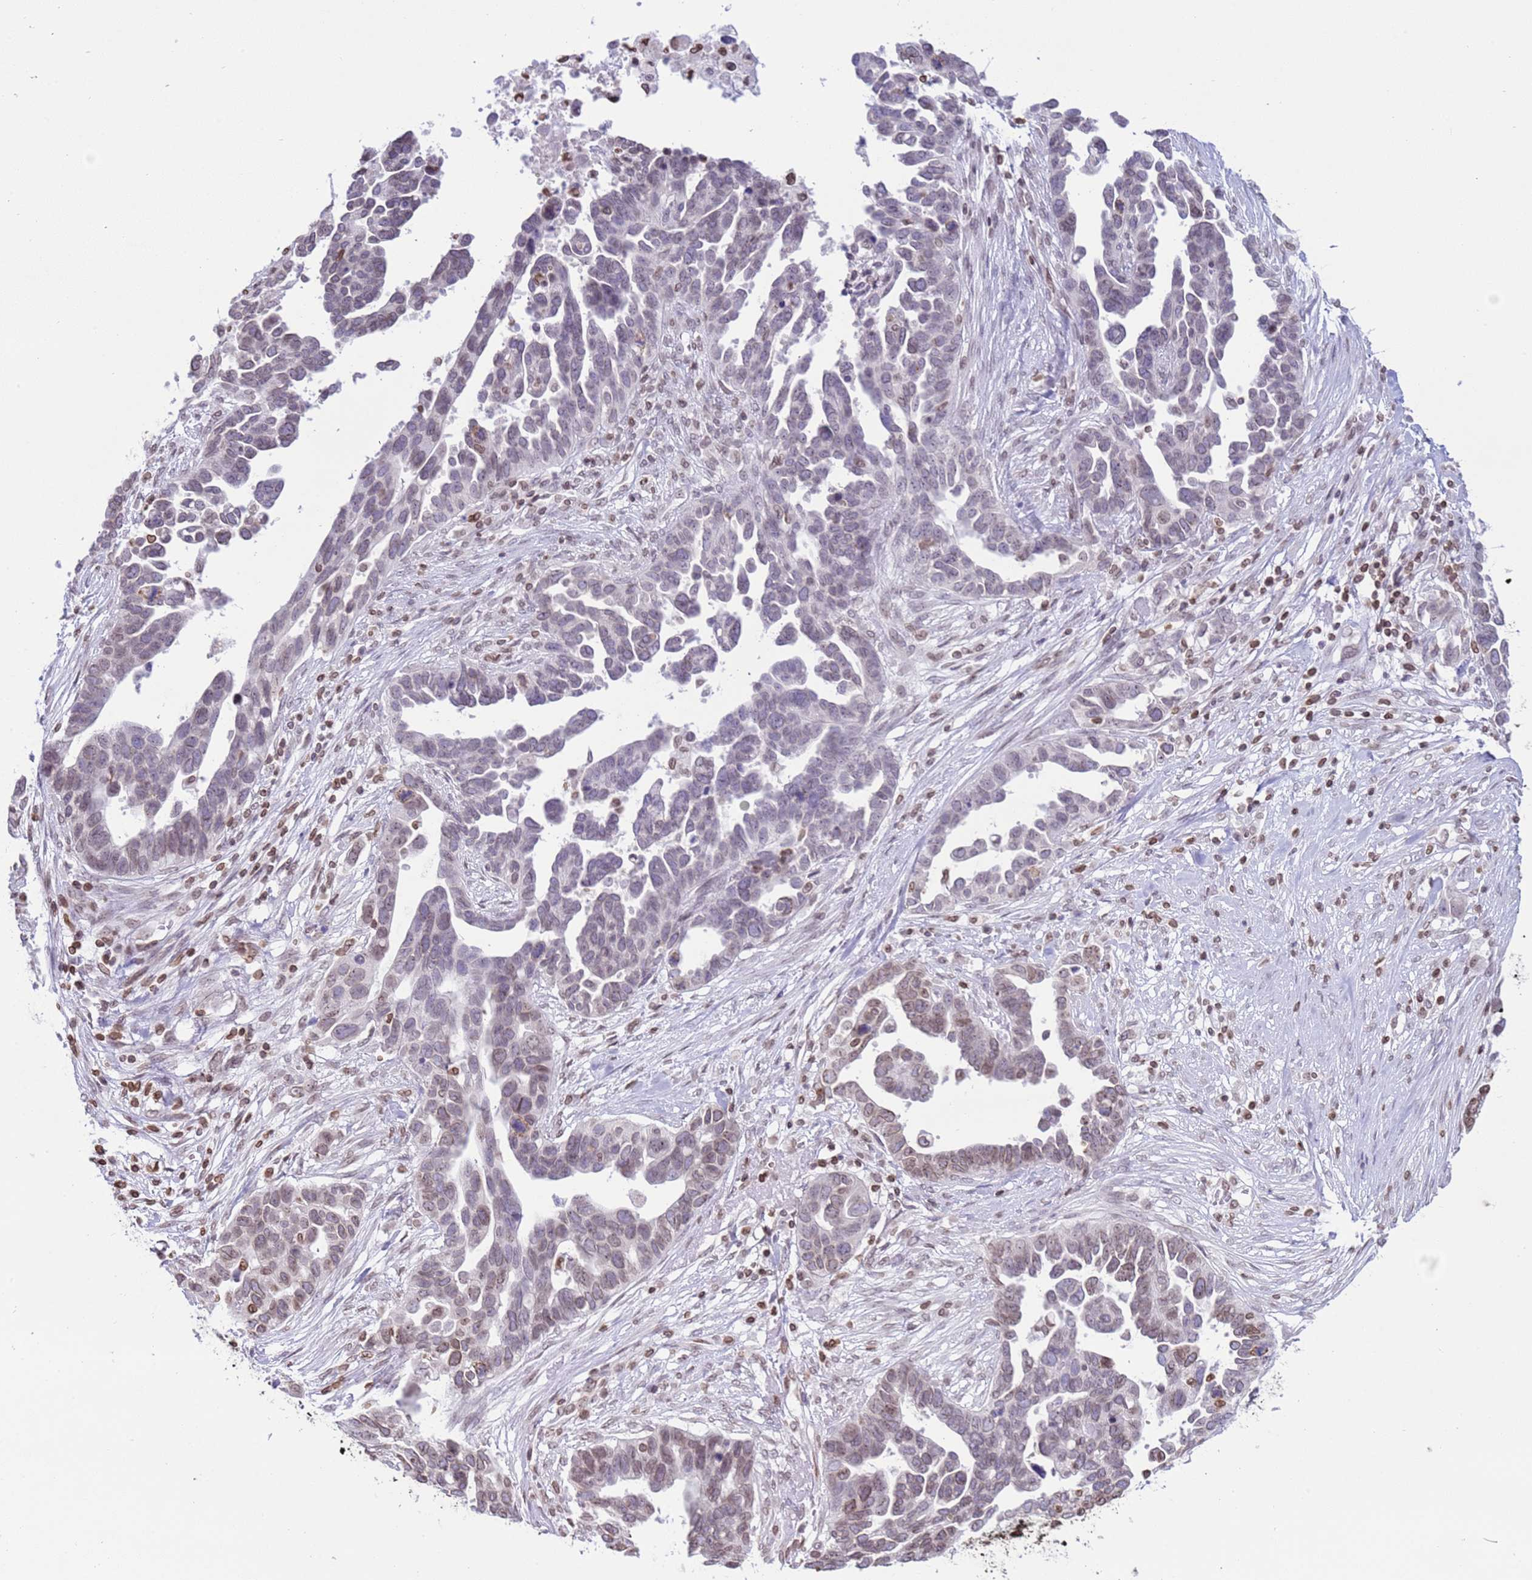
{"staining": {"intensity": "moderate", "quantity": "<25%", "location": "cytoplasmic/membranous,nuclear"}, "tissue": "ovarian cancer", "cell_type": "Tumor cells", "image_type": "cancer", "snomed": [{"axis": "morphology", "description": "Cystadenocarcinoma, serous, NOS"}, {"axis": "topography", "description": "Ovary"}], "caption": "Protein staining exhibits moderate cytoplasmic/membranous and nuclear staining in about <25% of tumor cells in ovarian serous cystadenocarcinoma. (Brightfield microscopy of DAB IHC at high magnification).", "gene": "DHX37", "patient": {"sex": "female", "age": 54}}